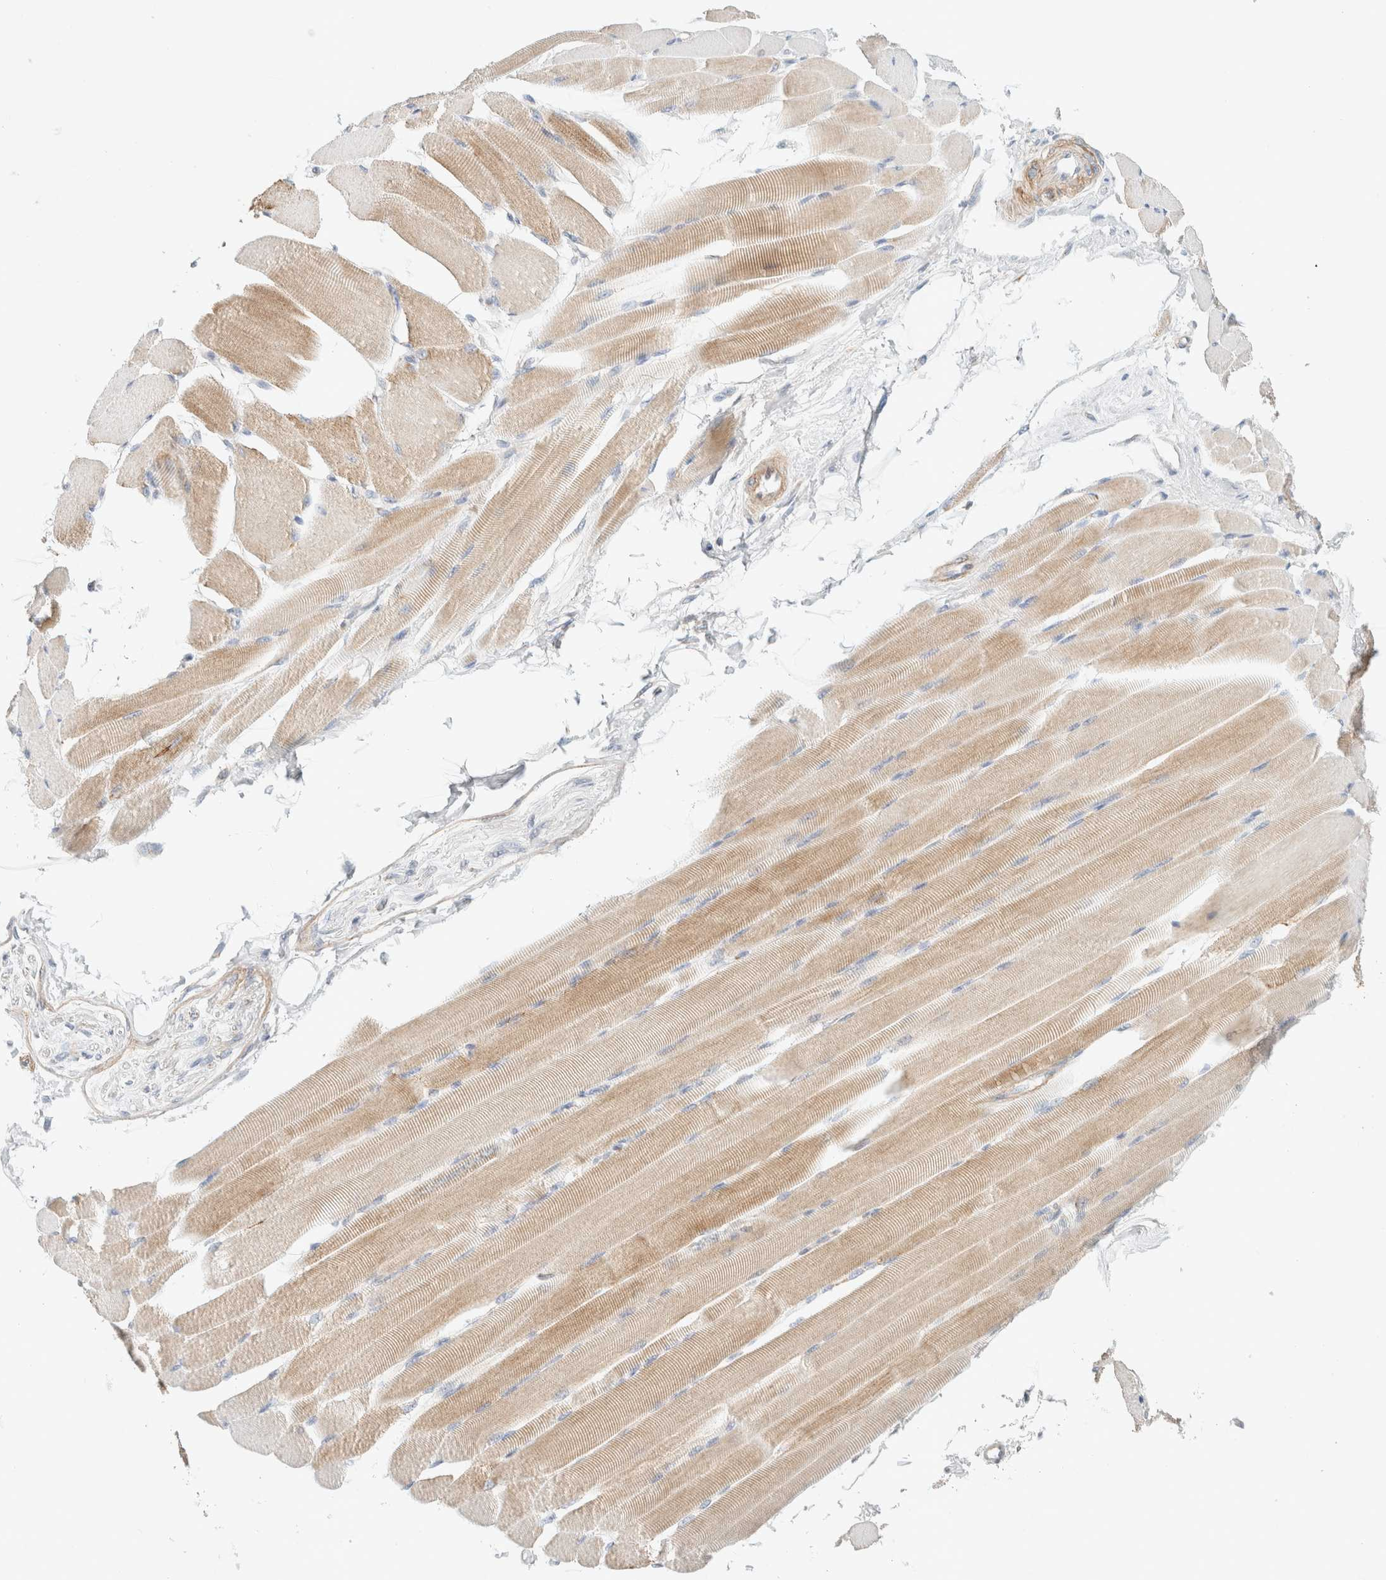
{"staining": {"intensity": "moderate", "quantity": "<25%", "location": "cytoplasmic/membranous"}, "tissue": "skeletal muscle", "cell_type": "Myocytes", "image_type": "normal", "snomed": [{"axis": "morphology", "description": "Normal tissue, NOS"}, {"axis": "topography", "description": "Skeletal muscle"}, {"axis": "topography", "description": "Peripheral nerve tissue"}], "caption": "Skeletal muscle stained for a protein exhibits moderate cytoplasmic/membranous positivity in myocytes. (DAB IHC, brown staining for protein, blue staining for nuclei).", "gene": "MRM3", "patient": {"sex": "female", "age": 84}}